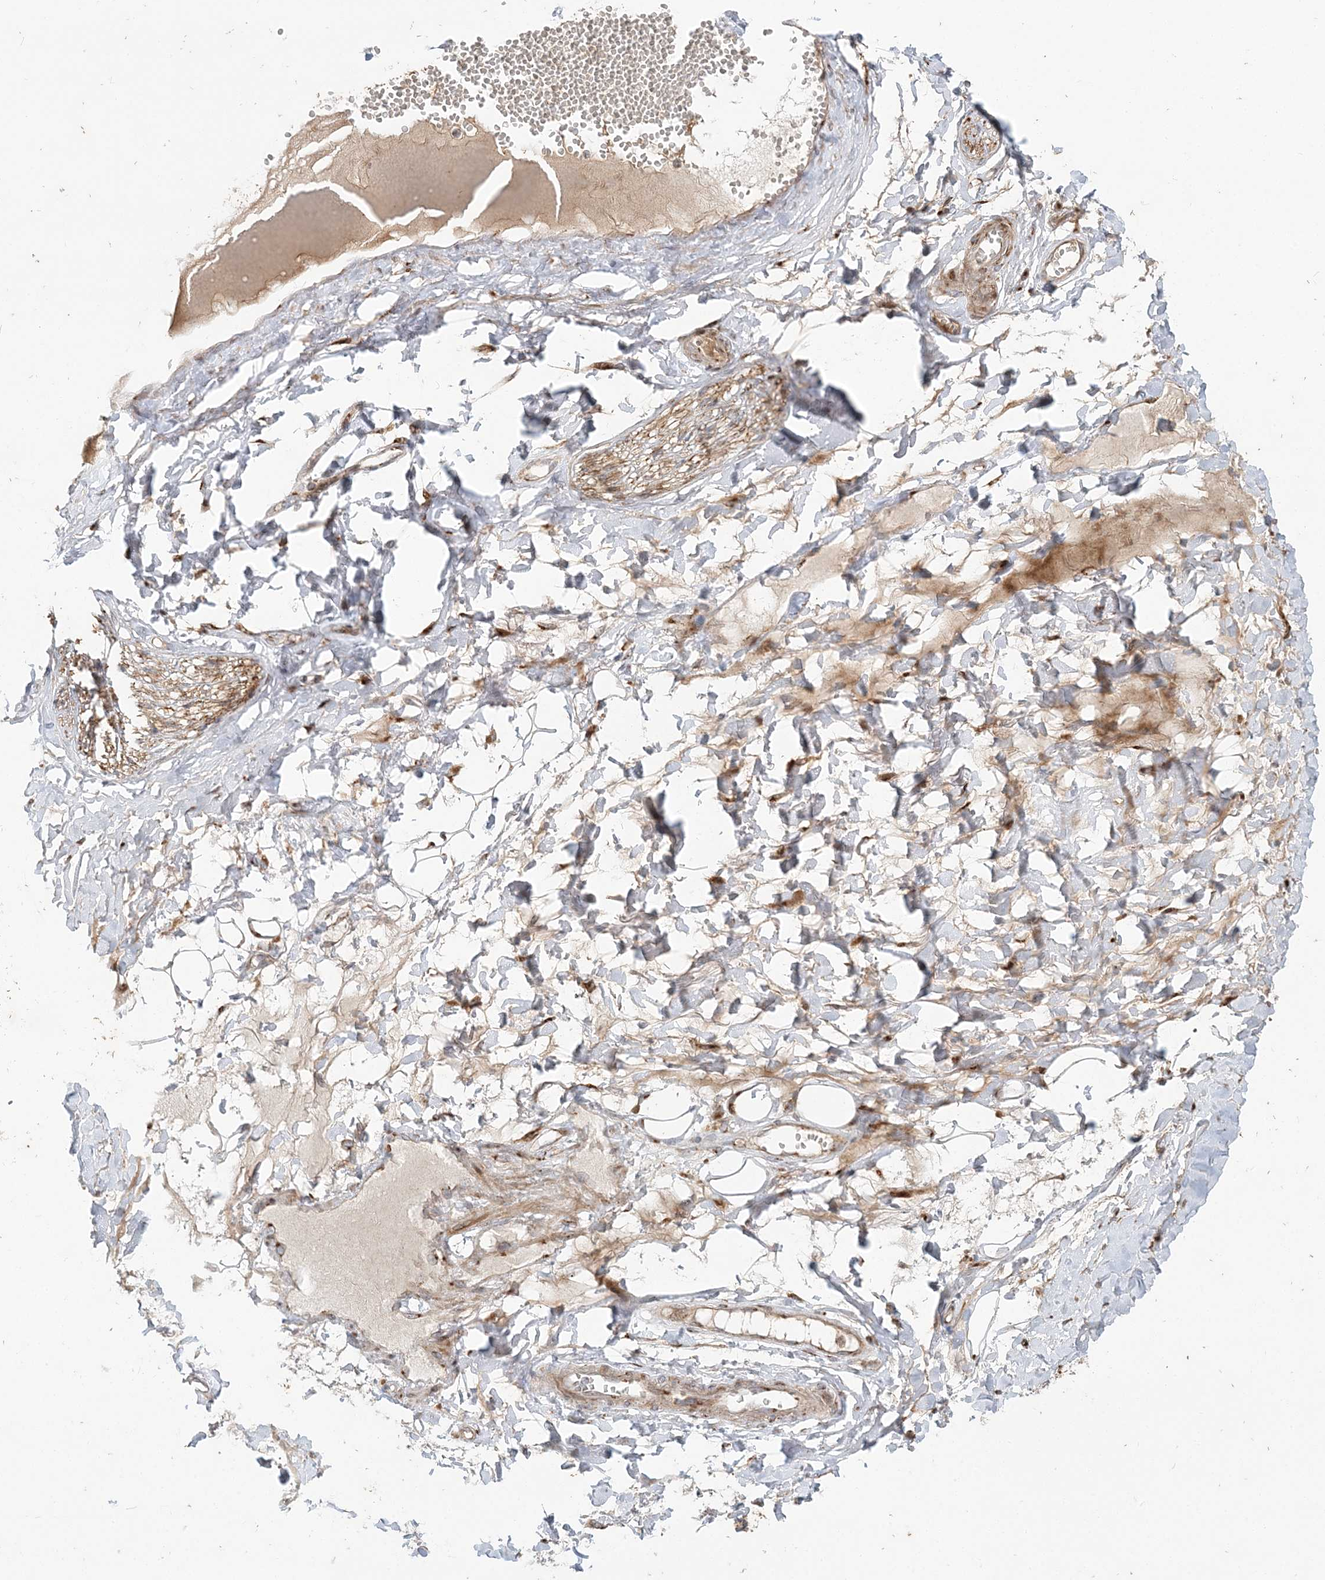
{"staining": {"intensity": "negative", "quantity": "none", "location": "none"}, "tissue": "adipose tissue", "cell_type": "Adipocytes", "image_type": "normal", "snomed": [{"axis": "morphology", "description": "Normal tissue, NOS"}, {"axis": "morphology", "description": "Inflammation, NOS"}, {"axis": "topography", "description": "Salivary gland"}, {"axis": "topography", "description": "Peripheral nerve tissue"}], "caption": "The micrograph demonstrates no significant expression in adipocytes of adipose tissue. (Brightfield microscopy of DAB immunohistochemistry (IHC) at high magnification).", "gene": "ABCC3", "patient": {"sex": "female", "age": 75}}